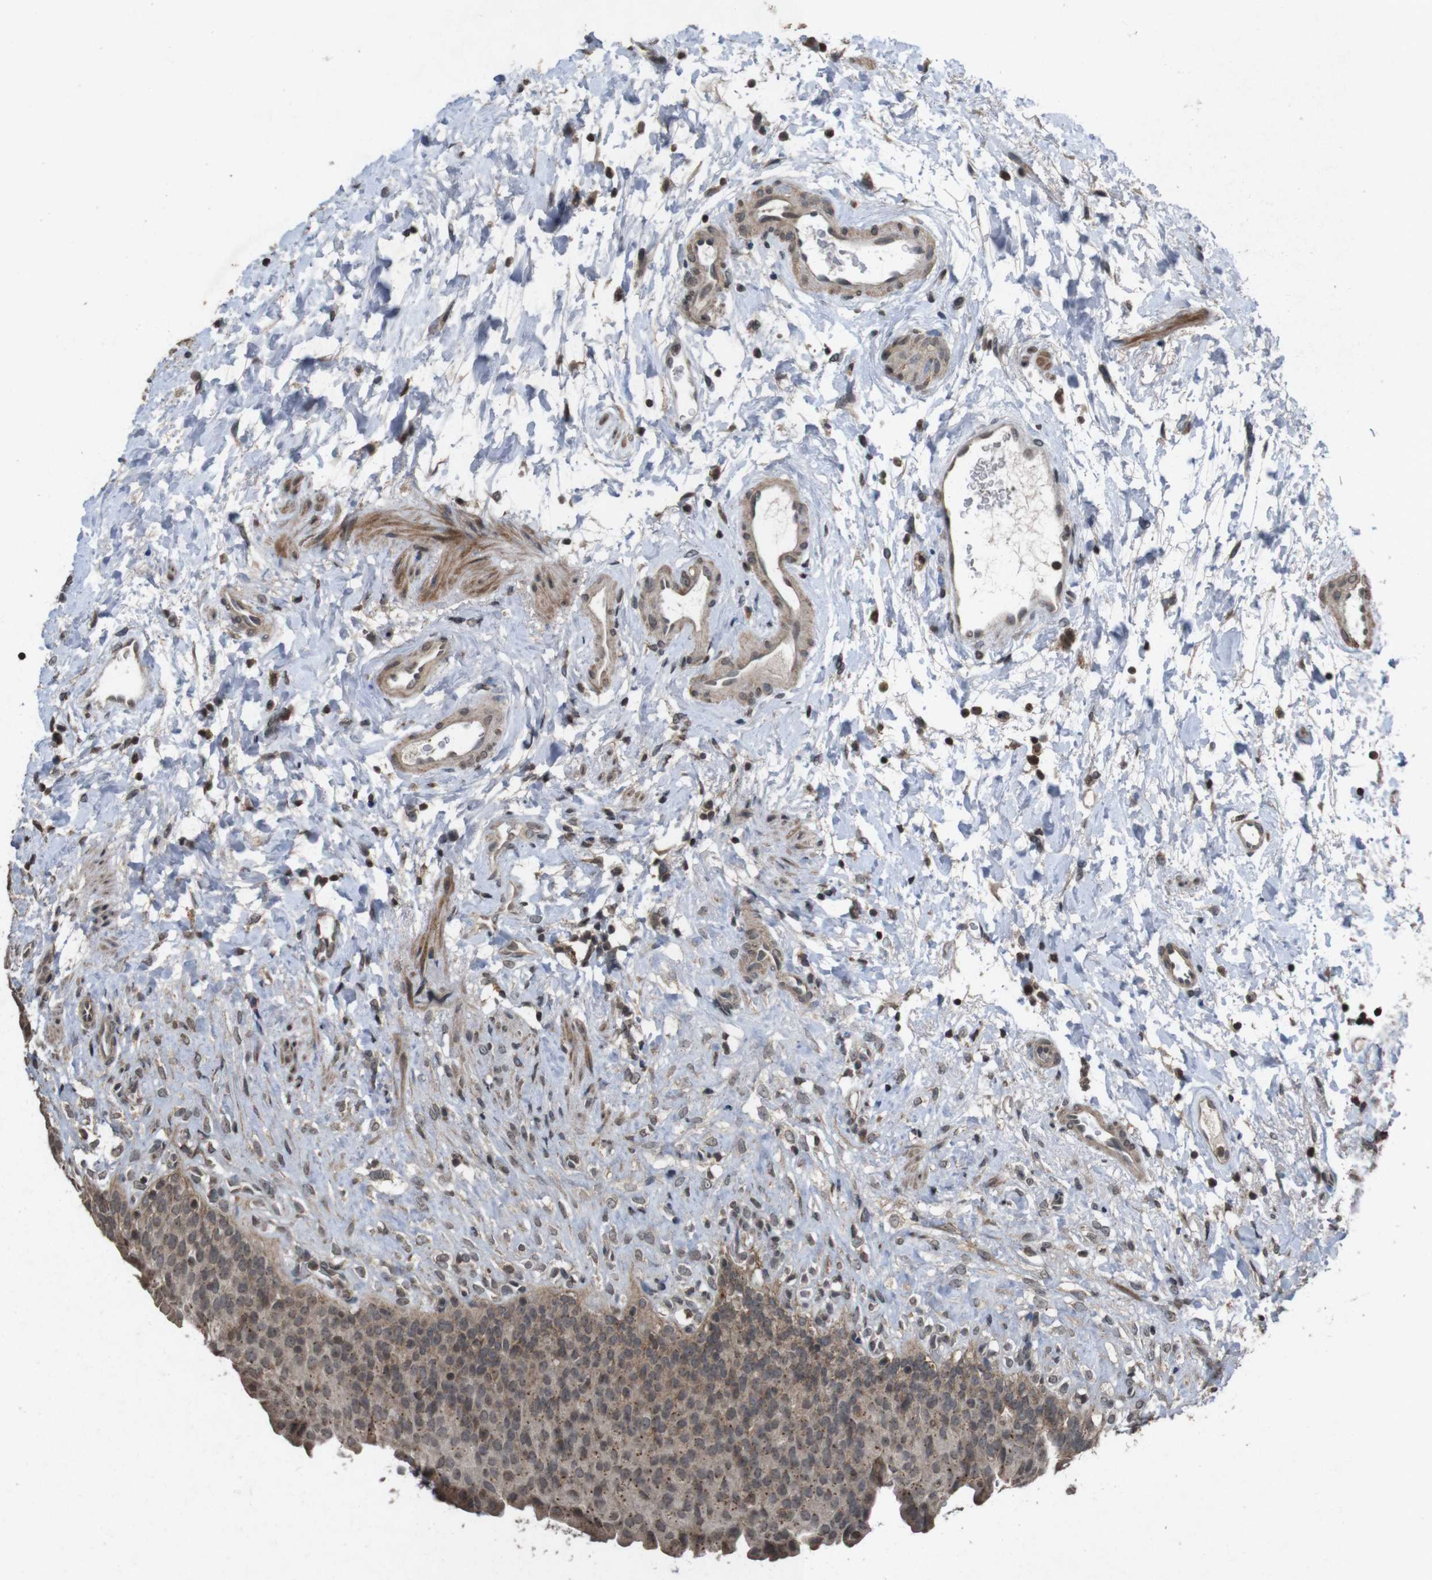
{"staining": {"intensity": "moderate", "quantity": ">75%", "location": "cytoplasmic/membranous"}, "tissue": "urinary bladder", "cell_type": "Urothelial cells", "image_type": "normal", "snomed": [{"axis": "morphology", "description": "Normal tissue, NOS"}, {"axis": "topography", "description": "Urinary bladder"}], "caption": "Normal urinary bladder reveals moderate cytoplasmic/membranous positivity in about >75% of urothelial cells (Stains: DAB (3,3'-diaminobenzidine) in brown, nuclei in blue, Microscopy: brightfield microscopy at high magnification)..", "gene": "SORL1", "patient": {"sex": "female", "age": 79}}